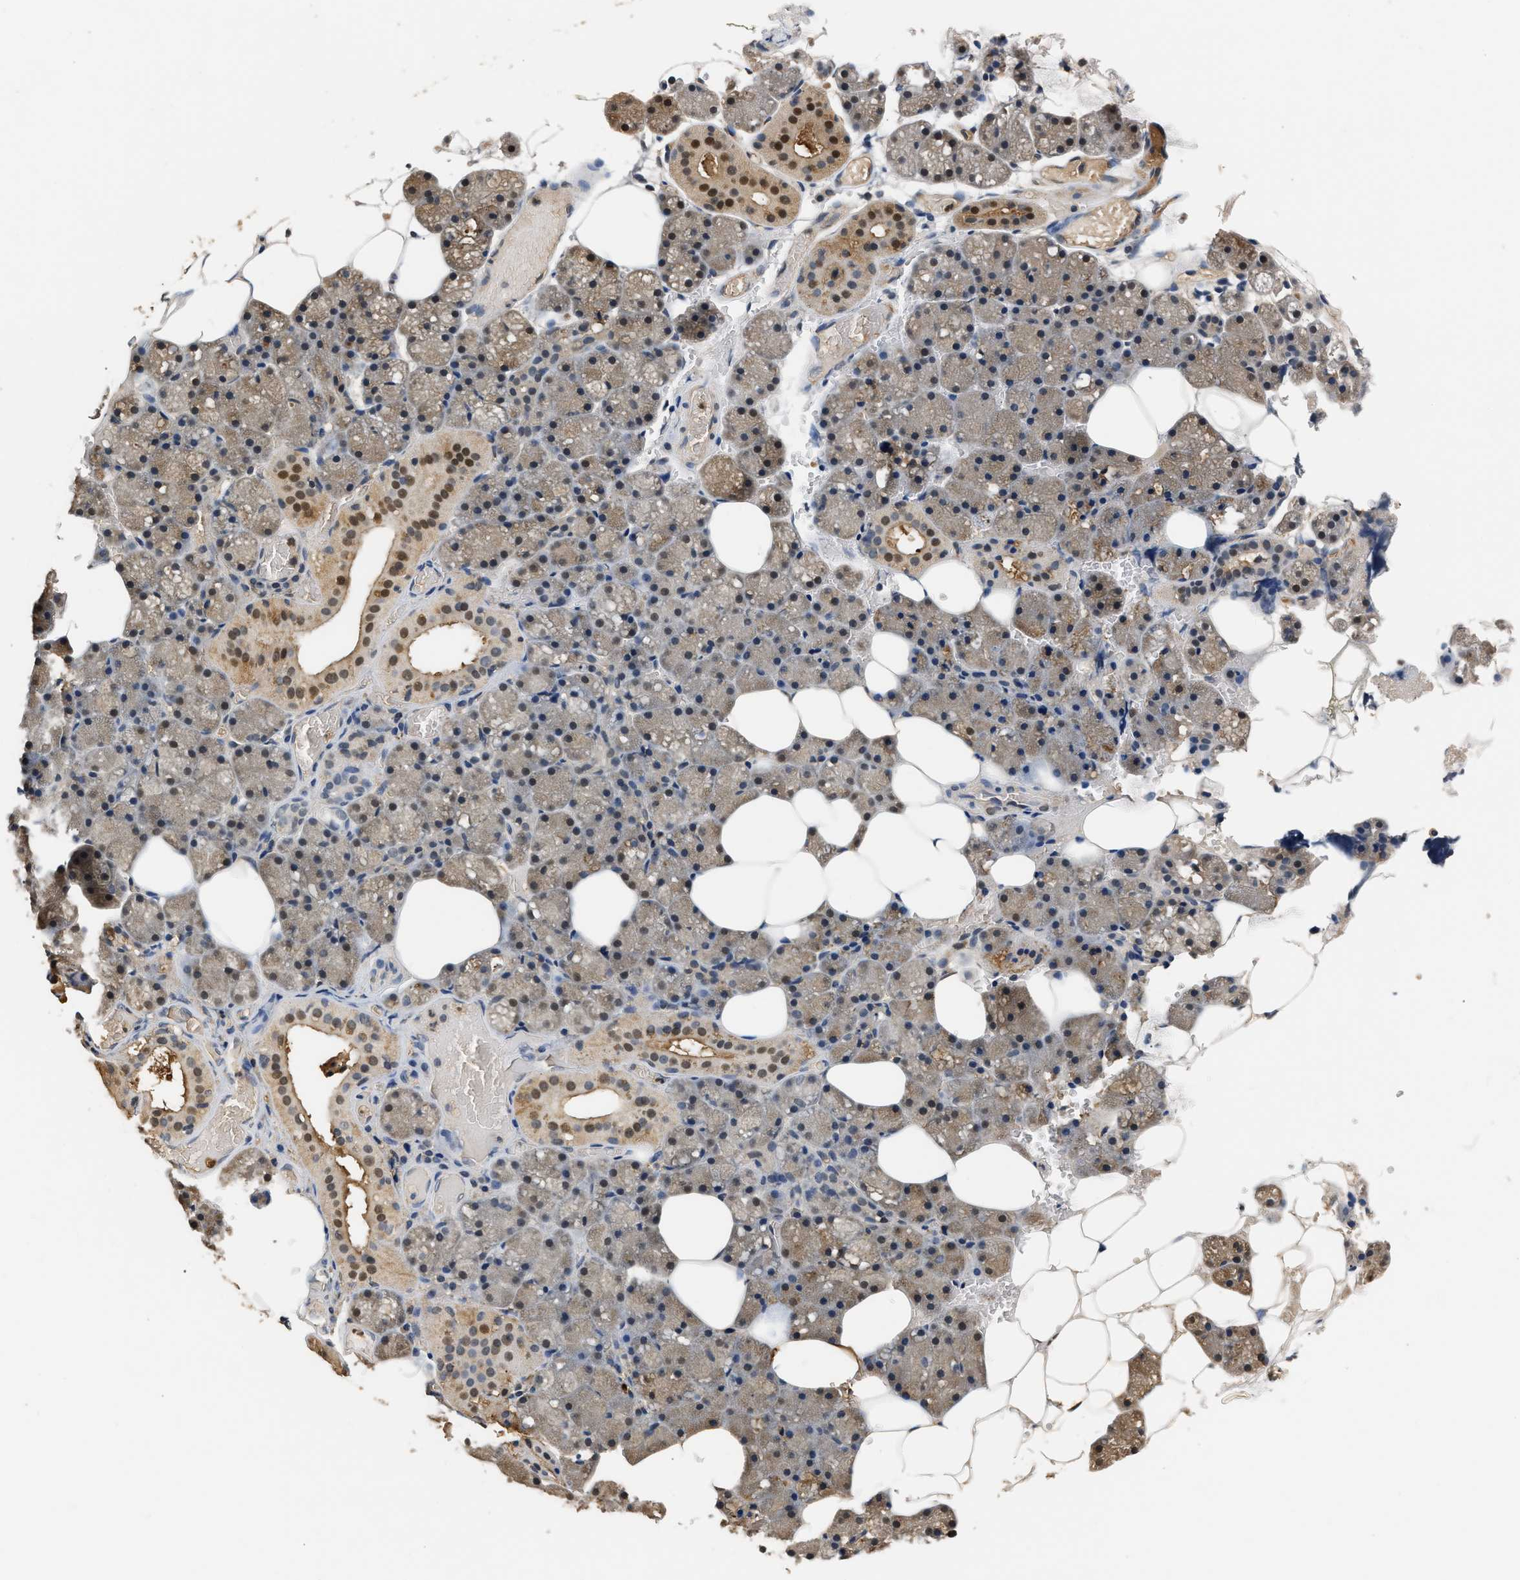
{"staining": {"intensity": "moderate", "quantity": "25%-75%", "location": "cytoplasmic/membranous,nuclear"}, "tissue": "salivary gland", "cell_type": "Glandular cells", "image_type": "normal", "snomed": [{"axis": "morphology", "description": "Normal tissue, NOS"}, {"axis": "topography", "description": "Salivary gland"}], "caption": "Immunohistochemical staining of normal human salivary gland demonstrates medium levels of moderate cytoplasmic/membranous,nuclear staining in approximately 25%-75% of glandular cells. (Stains: DAB (3,3'-diaminobenzidine) in brown, nuclei in blue, Microscopy: brightfield microscopy at high magnification).", "gene": "GPI", "patient": {"sex": "male", "age": 62}}